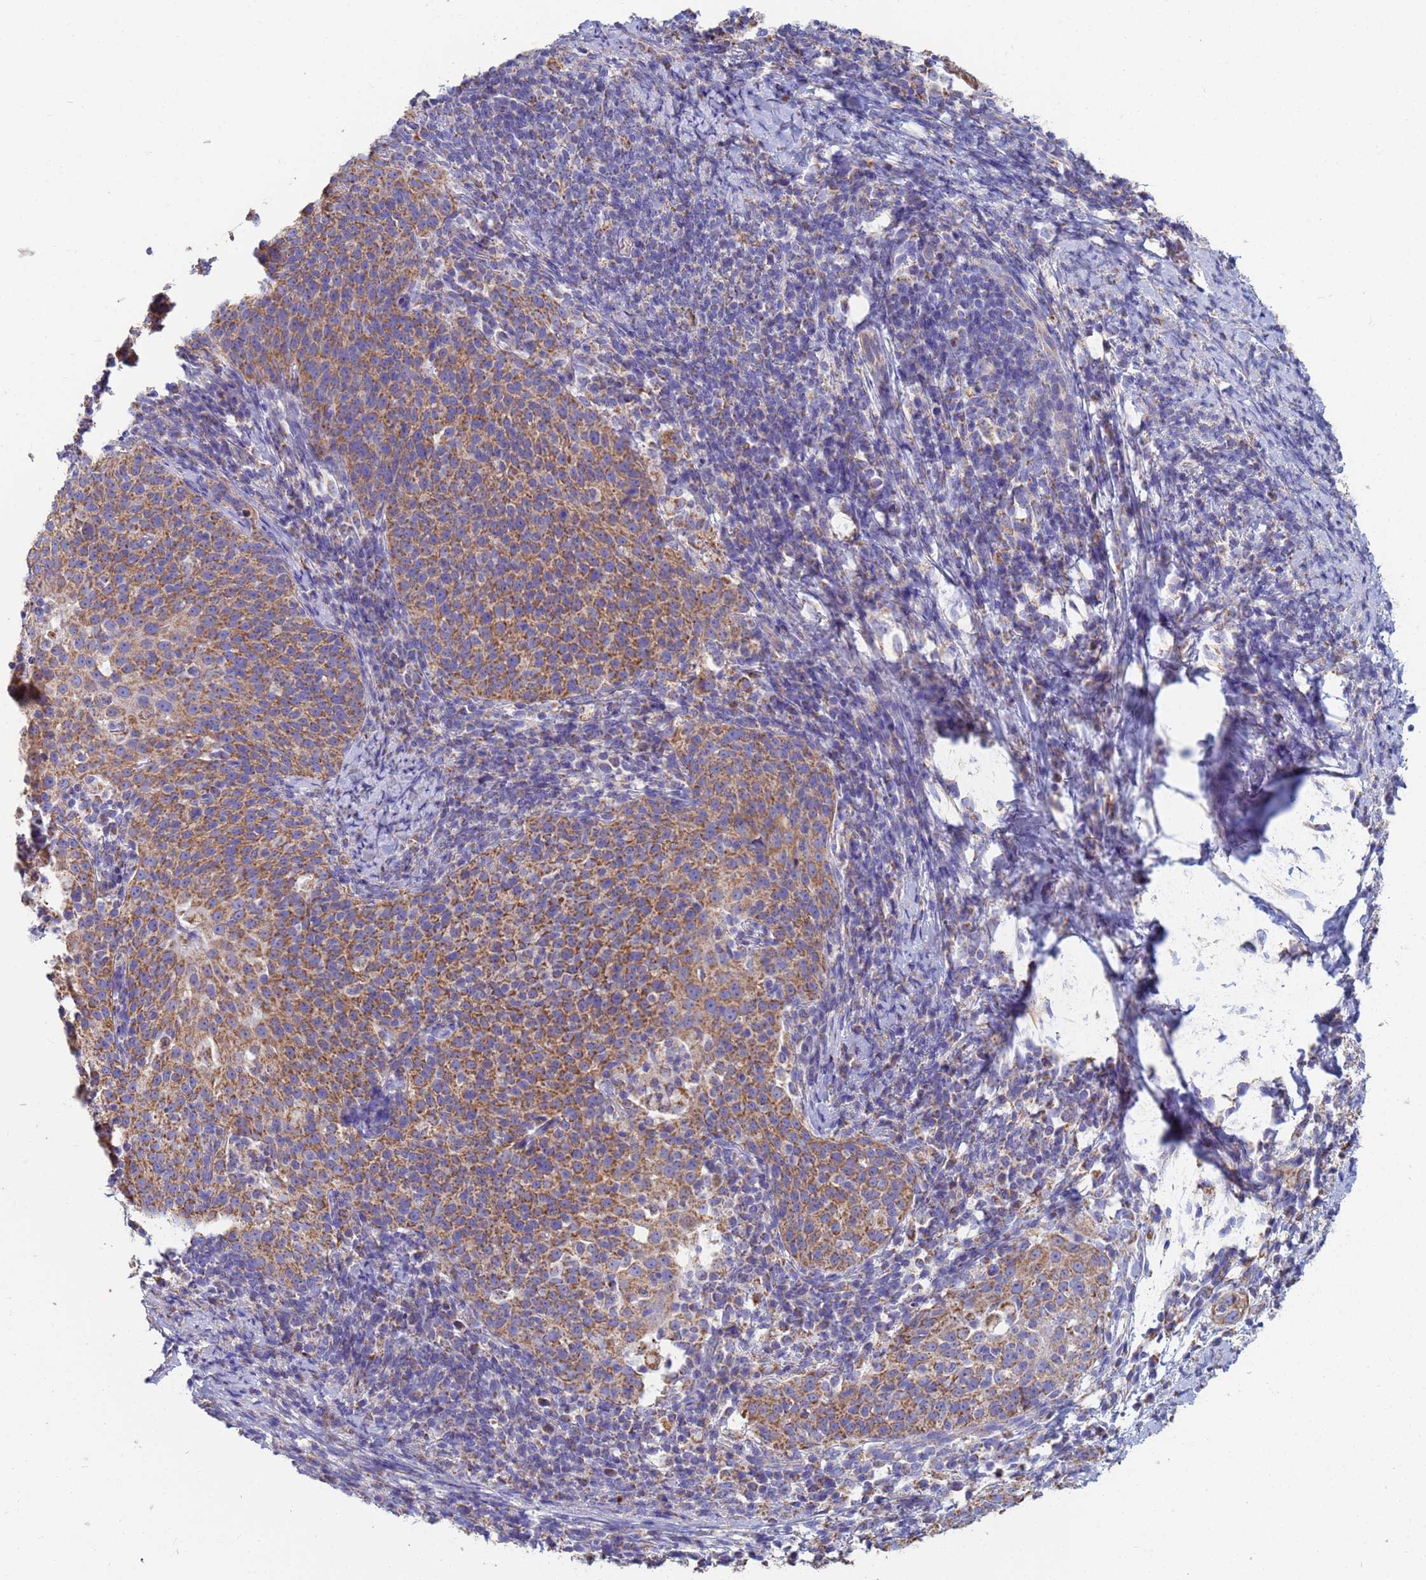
{"staining": {"intensity": "moderate", "quantity": ">75%", "location": "cytoplasmic/membranous"}, "tissue": "cervical cancer", "cell_type": "Tumor cells", "image_type": "cancer", "snomed": [{"axis": "morphology", "description": "Squamous cell carcinoma, NOS"}, {"axis": "topography", "description": "Cervix"}], "caption": "Moderate cytoplasmic/membranous staining for a protein is identified in approximately >75% of tumor cells of cervical squamous cell carcinoma using immunohistochemistry.", "gene": "UQCRH", "patient": {"sex": "female", "age": 57}}